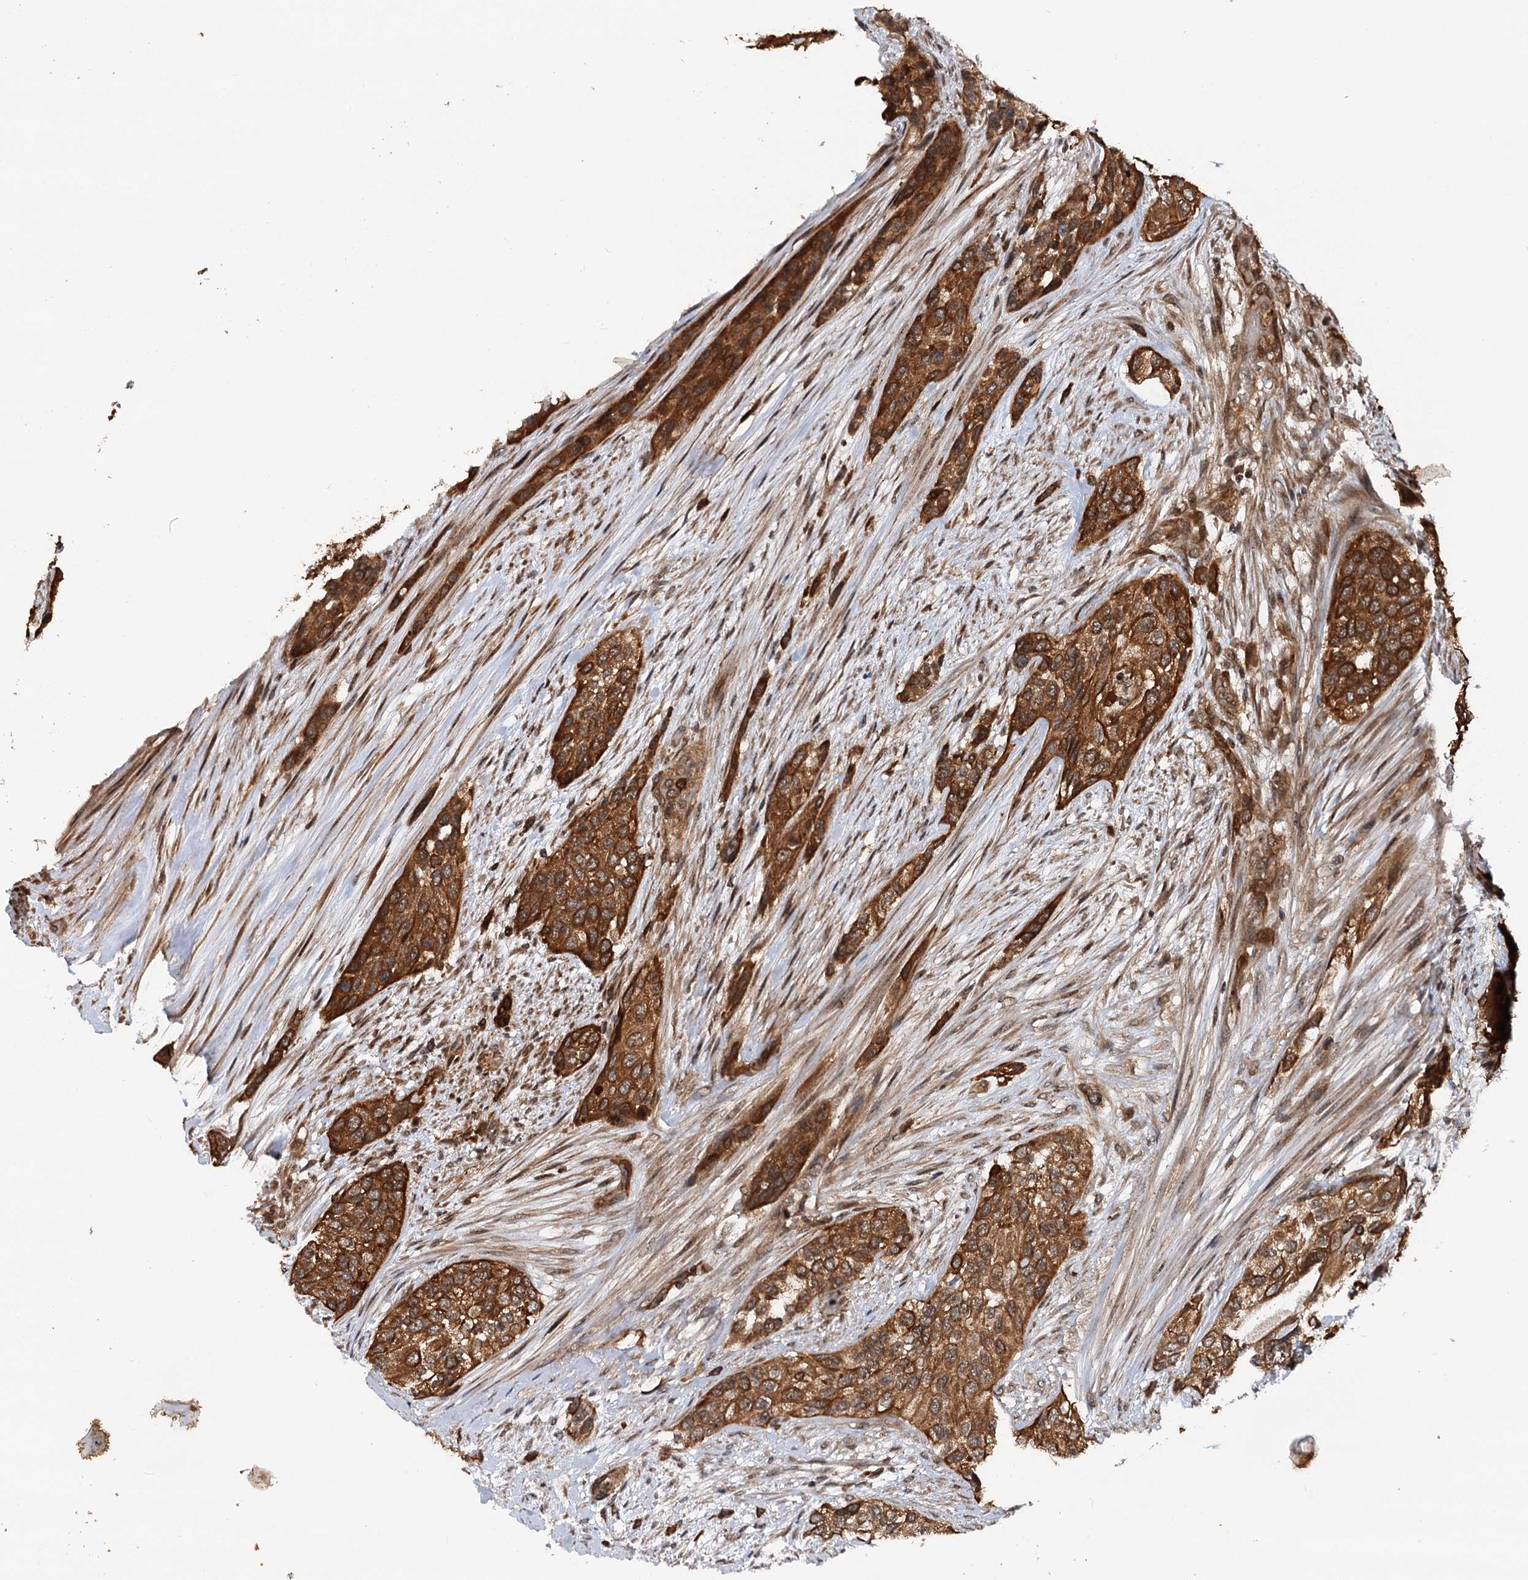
{"staining": {"intensity": "strong", "quantity": ">75%", "location": "cytoplasmic/membranous"}, "tissue": "urothelial cancer", "cell_type": "Tumor cells", "image_type": "cancer", "snomed": [{"axis": "morphology", "description": "Normal tissue, NOS"}, {"axis": "morphology", "description": "Urothelial carcinoma, High grade"}, {"axis": "topography", "description": "Vascular tissue"}, {"axis": "topography", "description": "Urinary bladder"}], "caption": "A histopathology image of urothelial carcinoma (high-grade) stained for a protein exhibits strong cytoplasmic/membranous brown staining in tumor cells.", "gene": "STUB1", "patient": {"sex": "female", "age": 56}}